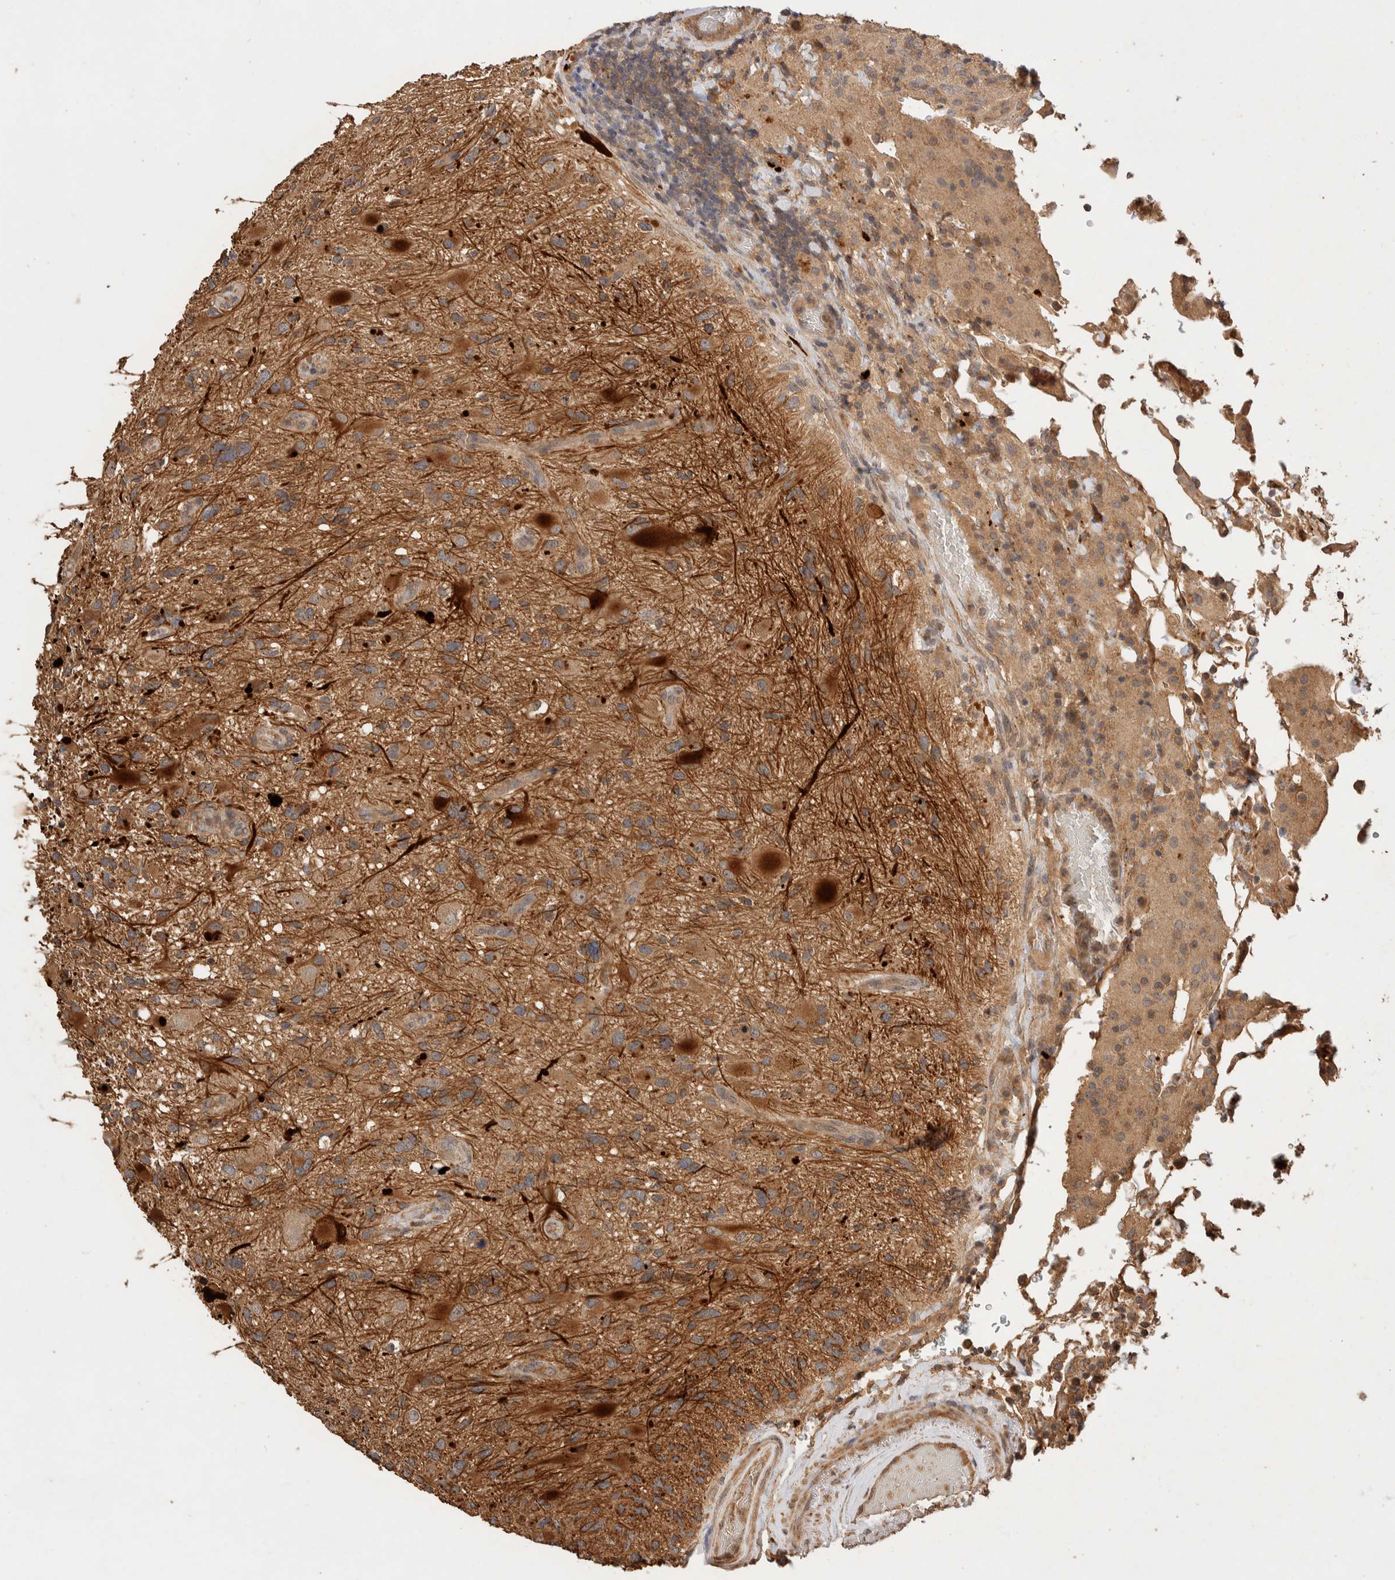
{"staining": {"intensity": "moderate", "quantity": ">75%", "location": "cytoplasmic/membranous"}, "tissue": "glioma", "cell_type": "Tumor cells", "image_type": "cancer", "snomed": [{"axis": "morphology", "description": "Glioma, malignant, High grade"}, {"axis": "topography", "description": "Brain"}], "caption": "Moderate cytoplasmic/membranous protein positivity is present in about >75% of tumor cells in glioma. The protein of interest is stained brown, and the nuclei are stained in blue (DAB (3,3'-diaminobenzidine) IHC with brightfield microscopy, high magnification).", "gene": "NSMAF", "patient": {"sex": "male", "age": 33}}